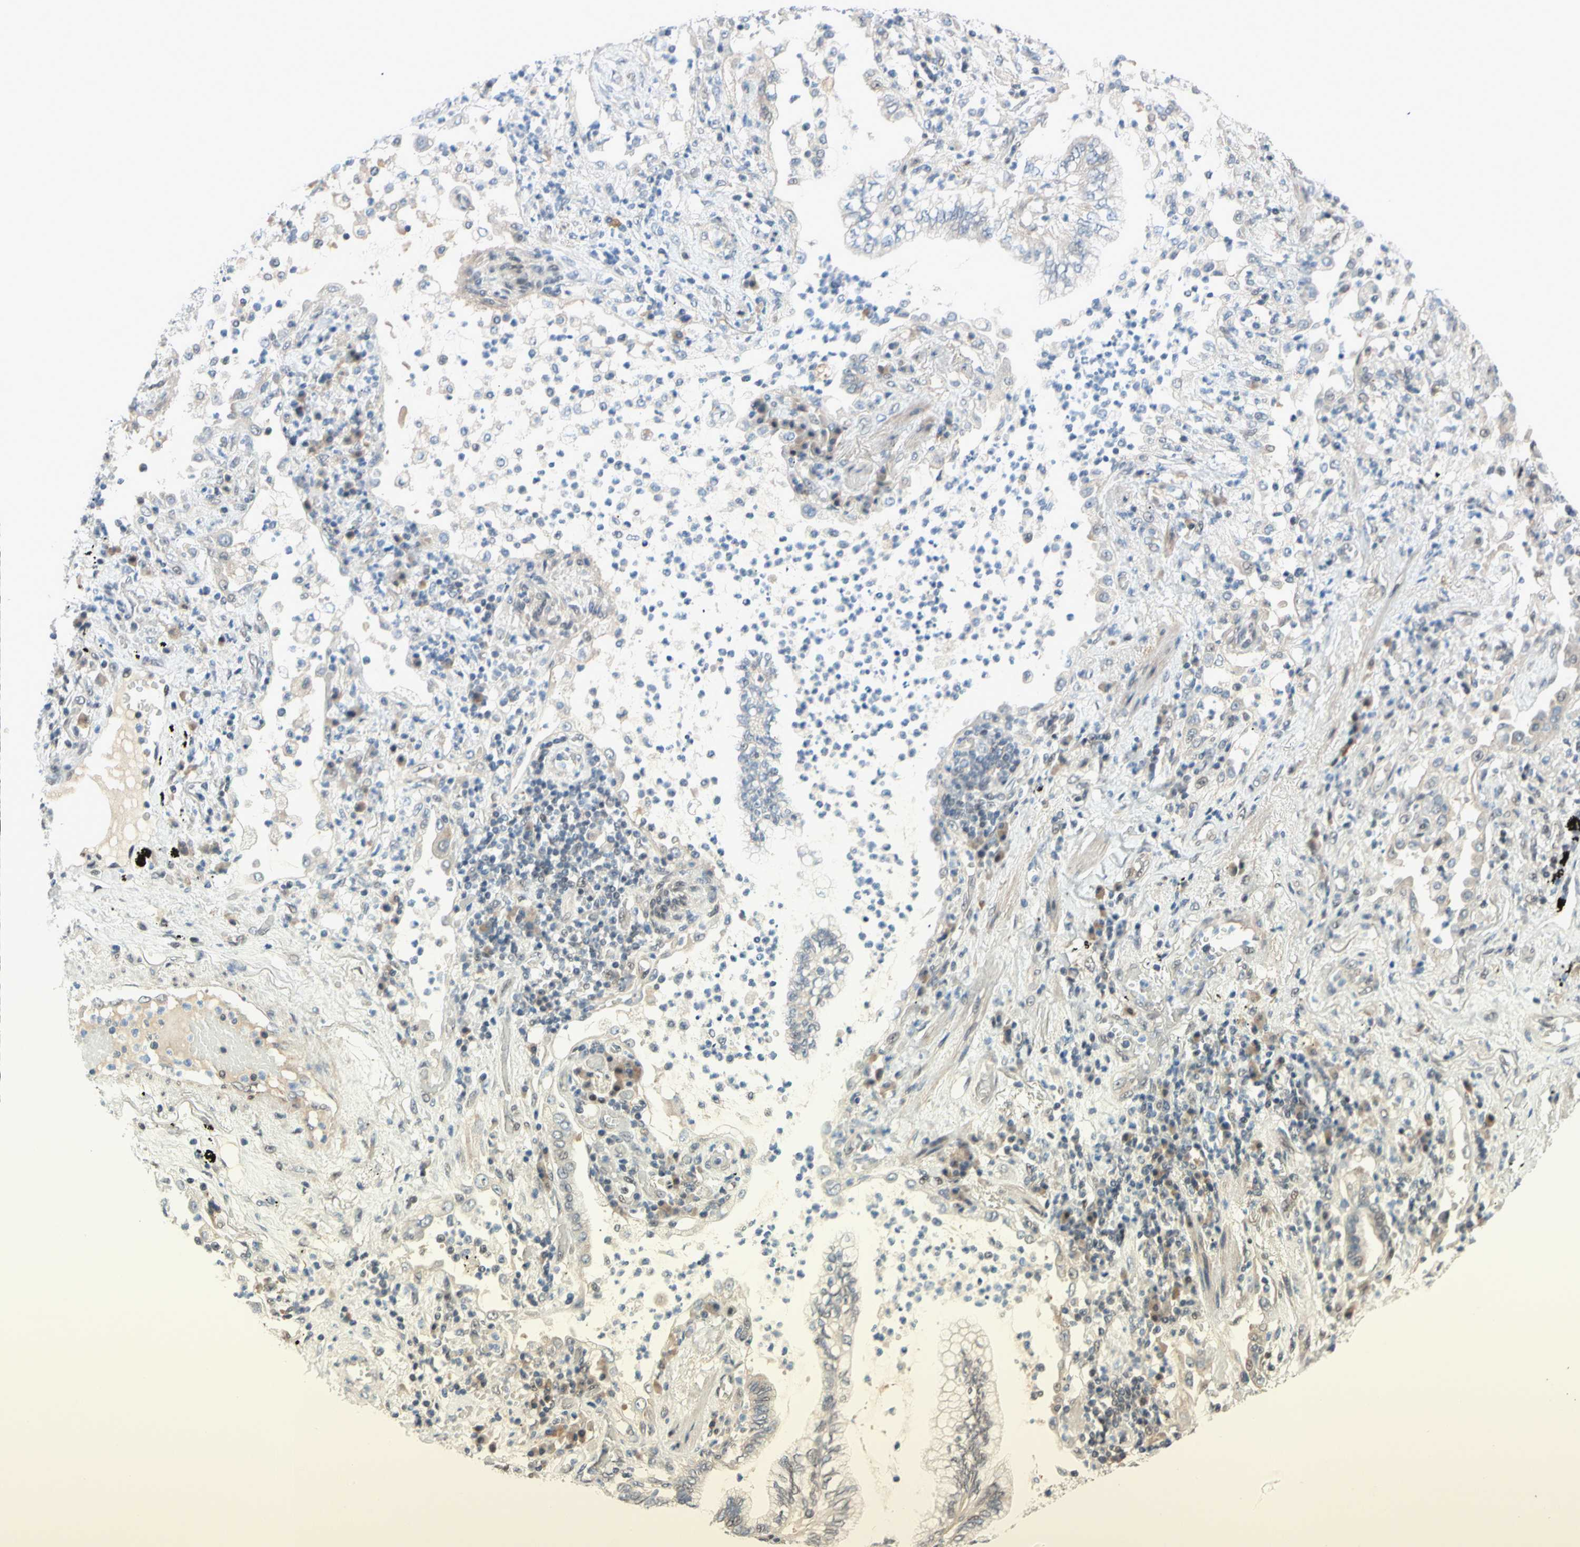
{"staining": {"intensity": "negative", "quantity": "none", "location": "none"}, "tissue": "lung cancer", "cell_type": "Tumor cells", "image_type": "cancer", "snomed": [{"axis": "morphology", "description": "Normal tissue, NOS"}, {"axis": "morphology", "description": "Adenocarcinoma, NOS"}, {"axis": "topography", "description": "Bronchus"}, {"axis": "topography", "description": "Lung"}], "caption": "Tumor cells are negative for protein expression in human lung cancer.", "gene": "TAF4", "patient": {"sex": "female", "age": 70}}